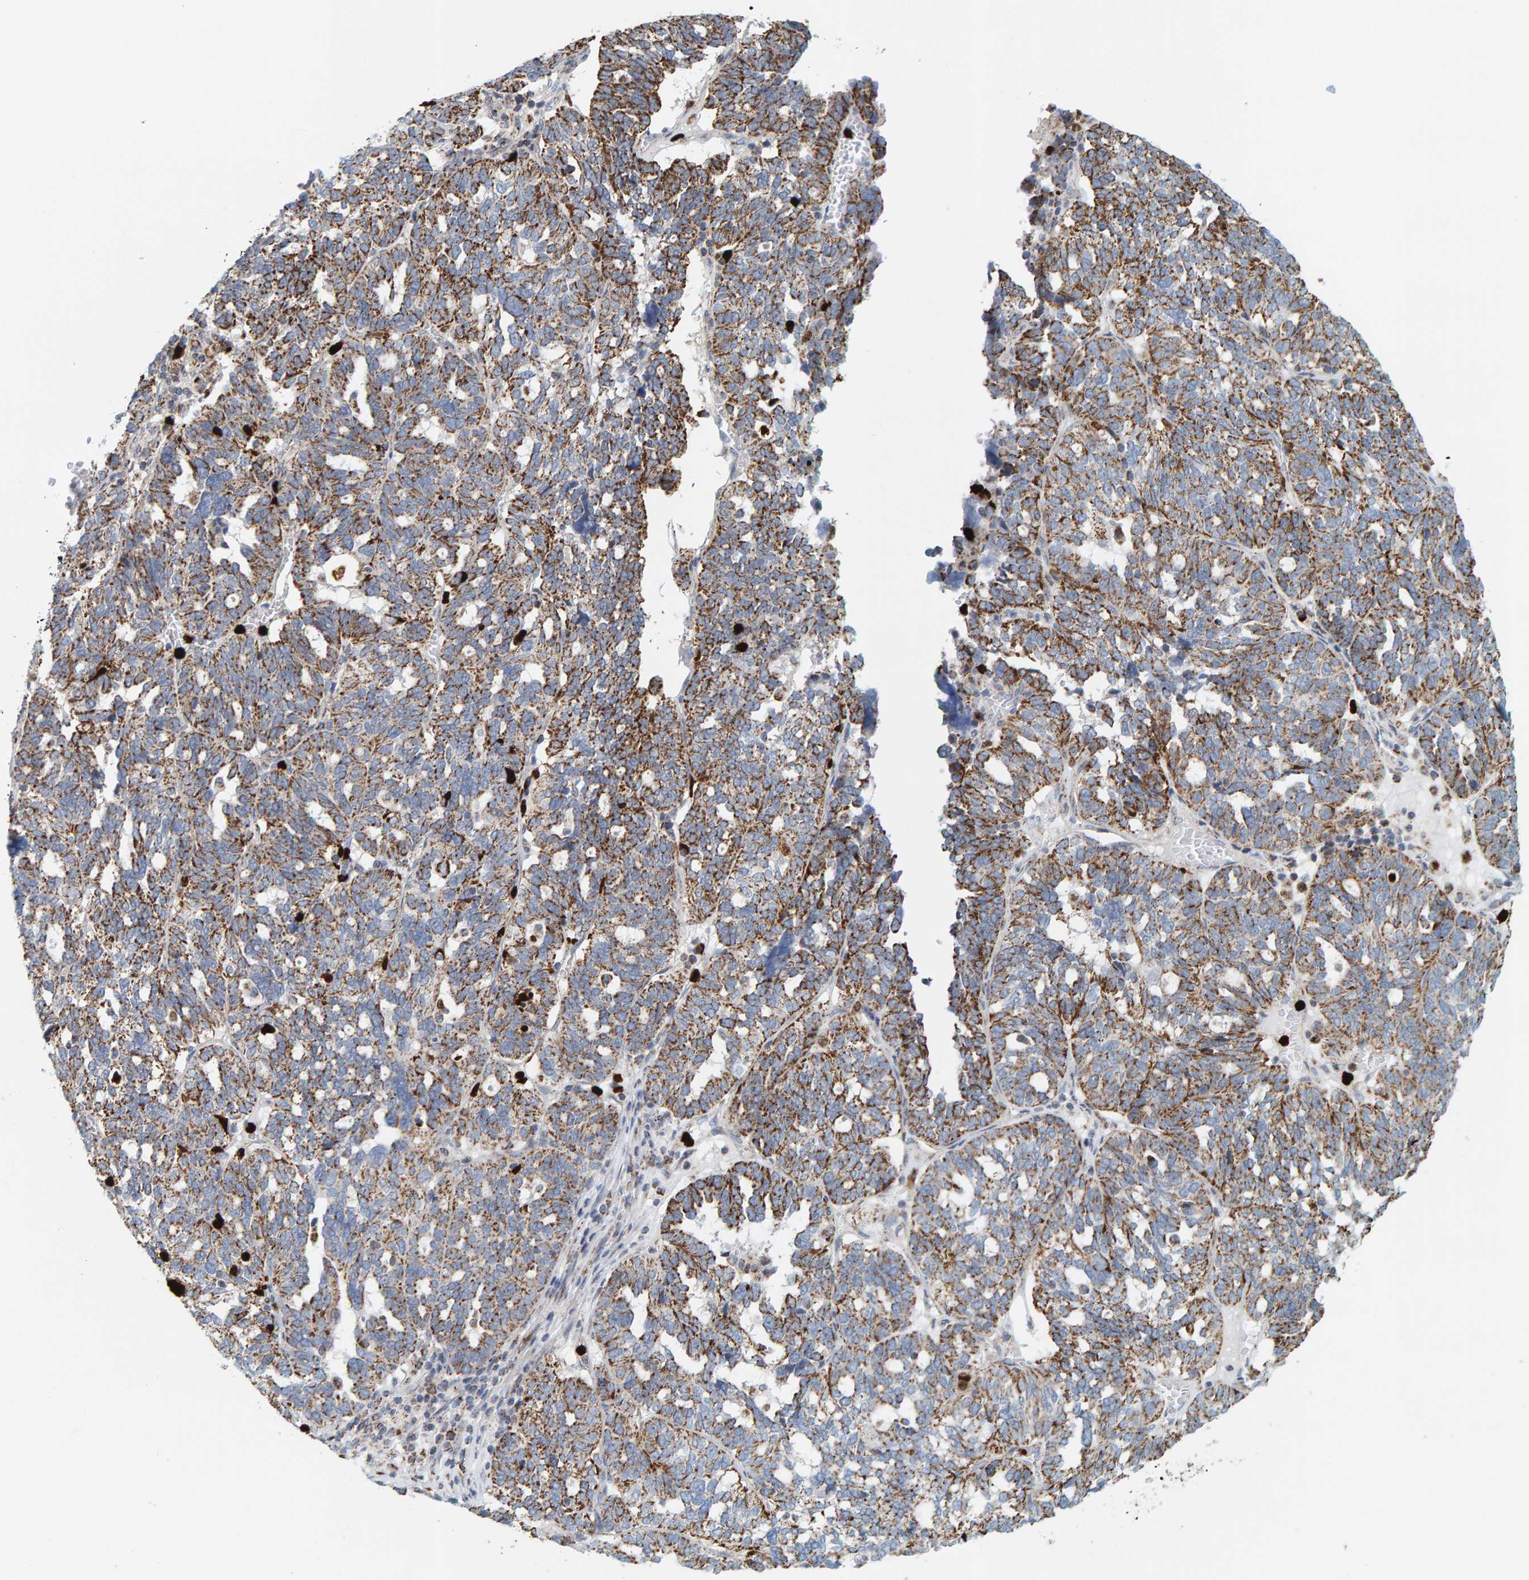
{"staining": {"intensity": "moderate", "quantity": ">75%", "location": "cytoplasmic/membranous"}, "tissue": "ovarian cancer", "cell_type": "Tumor cells", "image_type": "cancer", "snomed": [{"axis": "morphology", "description": "Cystadenocarcinoma, serous, NOS"}, {"axis": "topography", "description": "Ovary"}], "caption": "The photomicrograph demonstrates immunohistochemical staining of ovarian cancer. There is moderate cytoplasmic/membranous staining is present in approximately >75% of tumor cells.", "gene": "B9D1", "patient": {"sex": "female", "age": 59}}